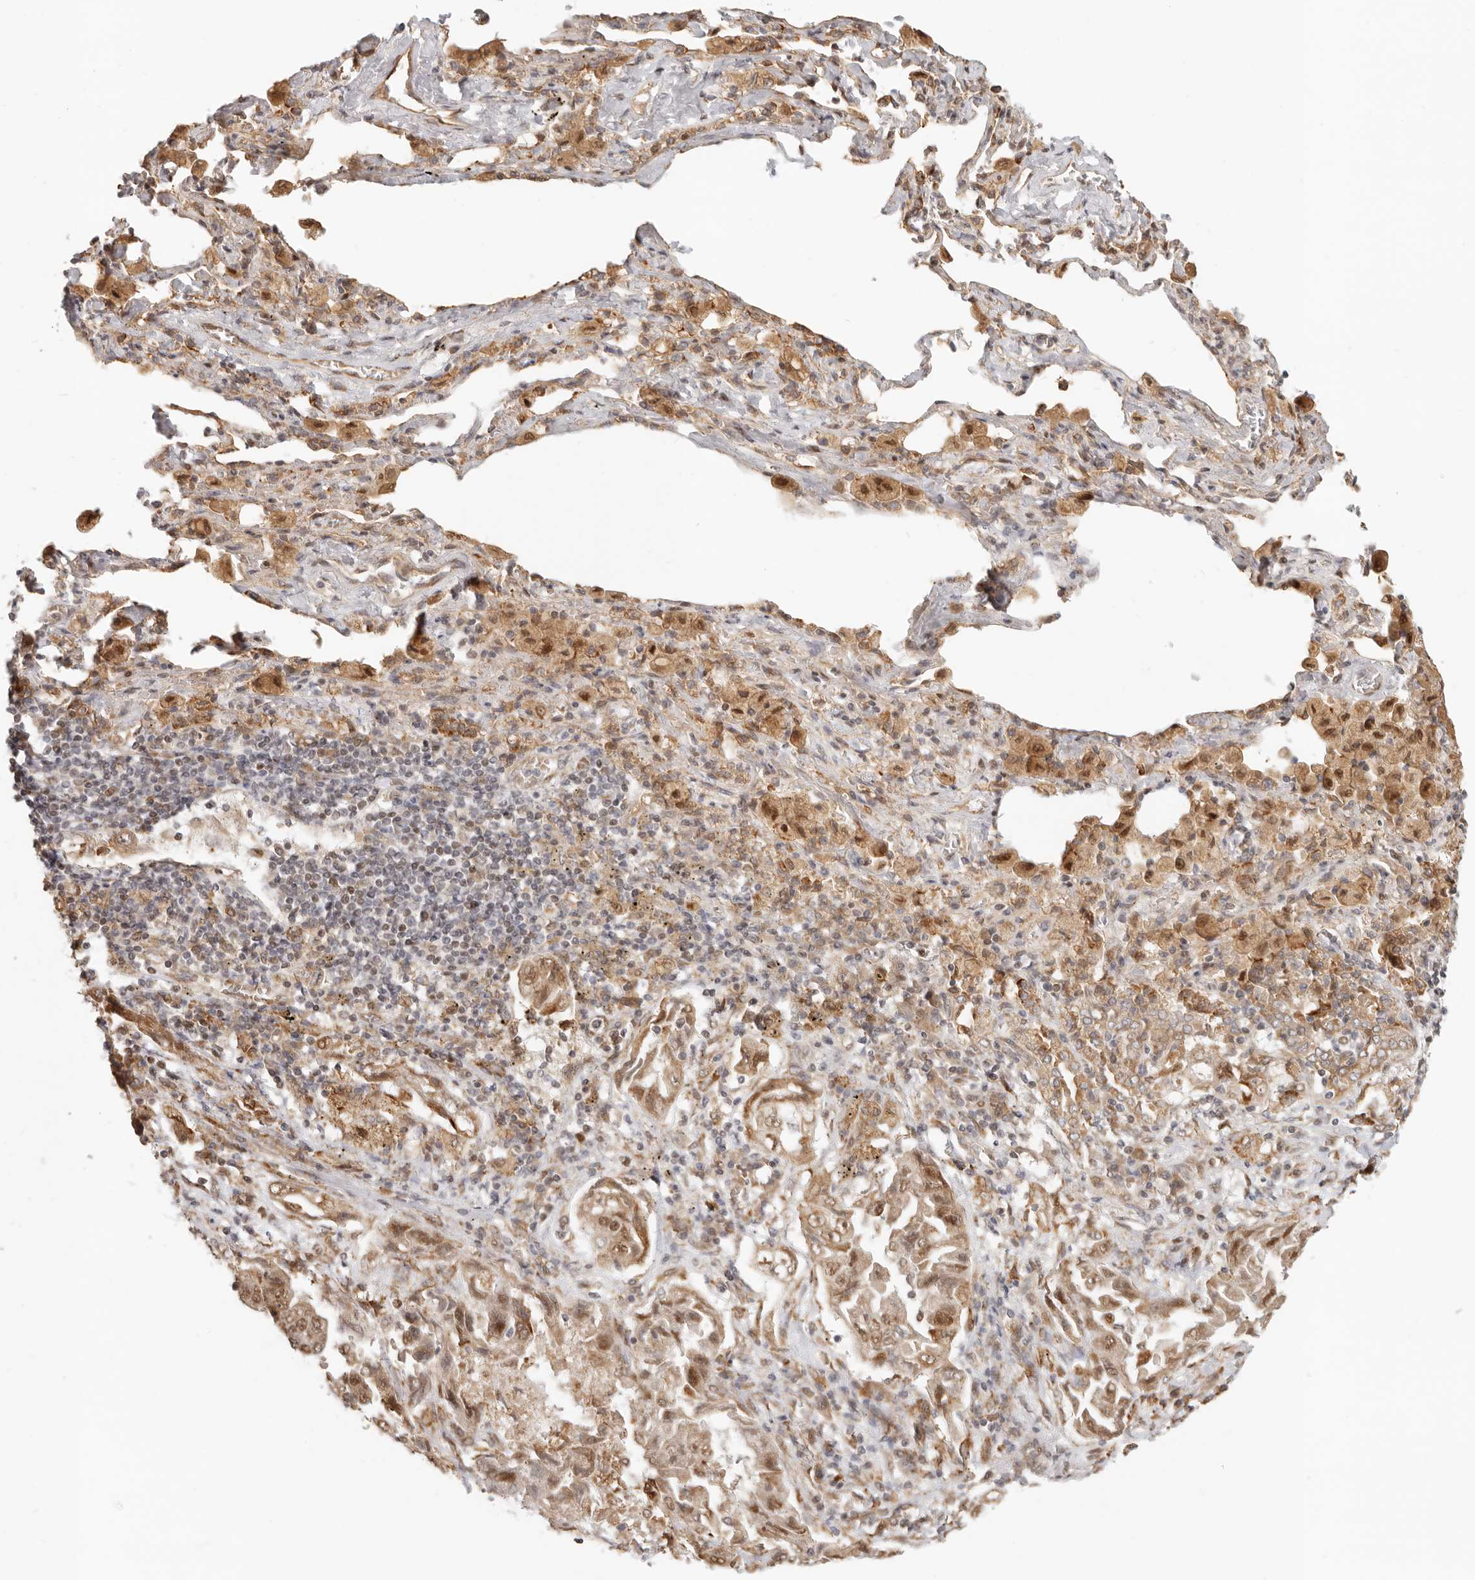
{"staining": {"intensity": "moderate", "quantity": ">75%", "location": "cytoplasmic/membranous,nuclear"}, "tissue": "lung cancer", "cell_type": "Tumor cells", "image_type": "cancer", "snomed": [{"axis": "morphology", "description": "Adenocarcinoma, NOS"}, {"axis": "topography", "description": "Lung"}], "caption": "Lung cancer stained for a protein reveals moderate cytoplasmic/membranous and nuclear positivity in tumor cells.", "gene": "TUFT1", "patient": {"sex": "female", "age": 51}}